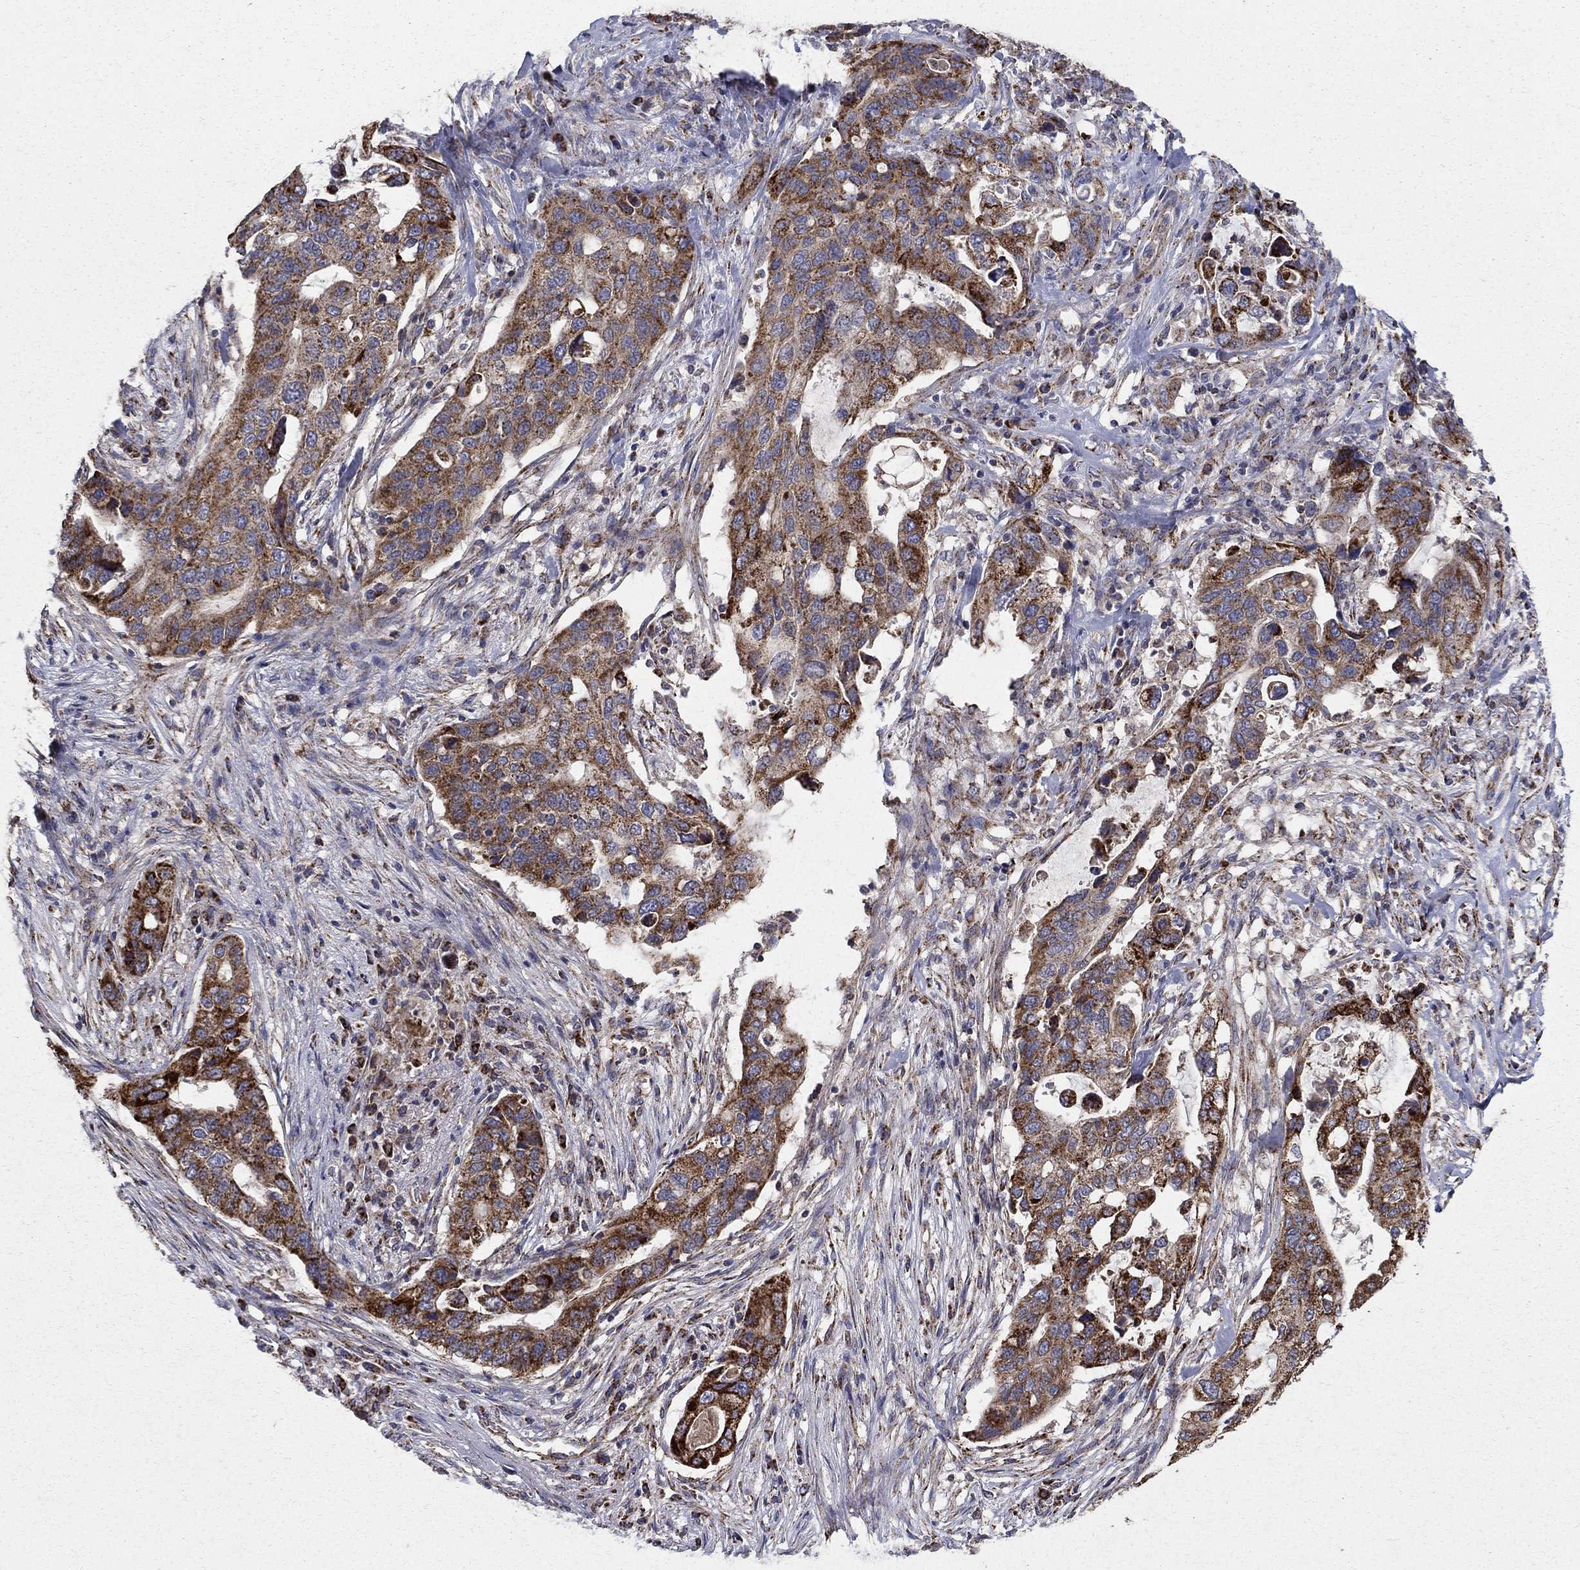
{"staining": {"intensity": "strong", "quantity": ">75%", "location": "cytoplasmic/membranous"}, "tissue": "stomach cancer", "cell_type": "Tumor cells", "image_type": "cancer", "snomed": [{"axis": "morphology", "description": "Adenocarcinoma, NOS"}, {"axis": "topography", "description": "Stomach"}], "caption": "Human stomach cancer stained with a brown dye shows strong cytoplasmic/membranous positive positivity in approximately >75% of tumor cells.", "gene": "GCSH", "patient": {"sex": "male", "age": 54}}